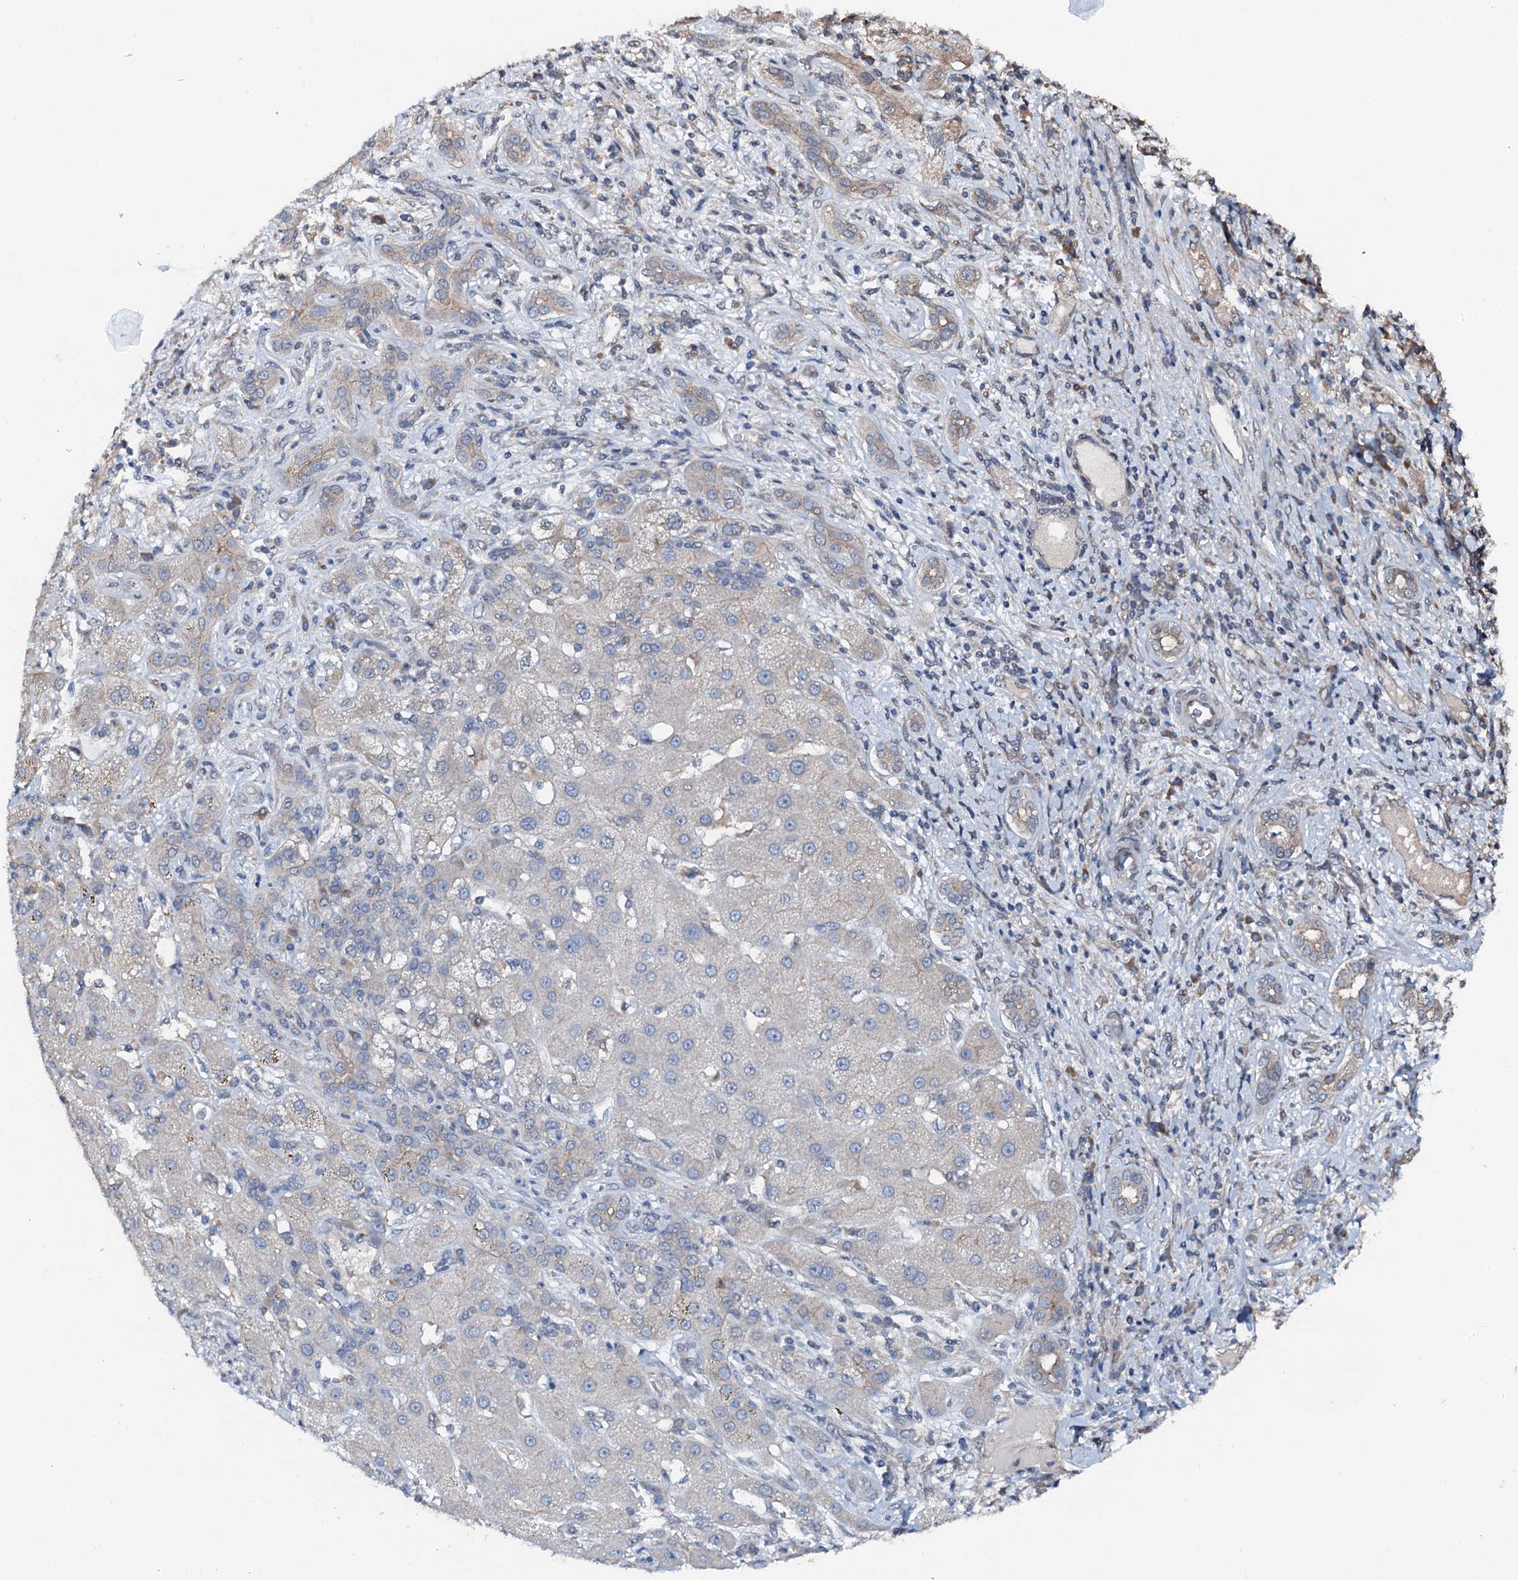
{"staining": {"intensity": "negative", "quantity": "none", "location": "none"}, "tissue": "liver cancer", "cell_type": "Tumor cells", "image_type": "cancer", "snomed": [{"axis": "morphology", "description": "Carcinoma, Hepatocellular, NOS"}, {"axis": "topography", "description": "Liver"}], "caption": "Immunohistochemistry (IHC) of human liver hepatocellular carcinoma reveals no expression in tumor cells.", "gene": "FLYWCH1", "patient": {"sex": "male", "age": 65}}